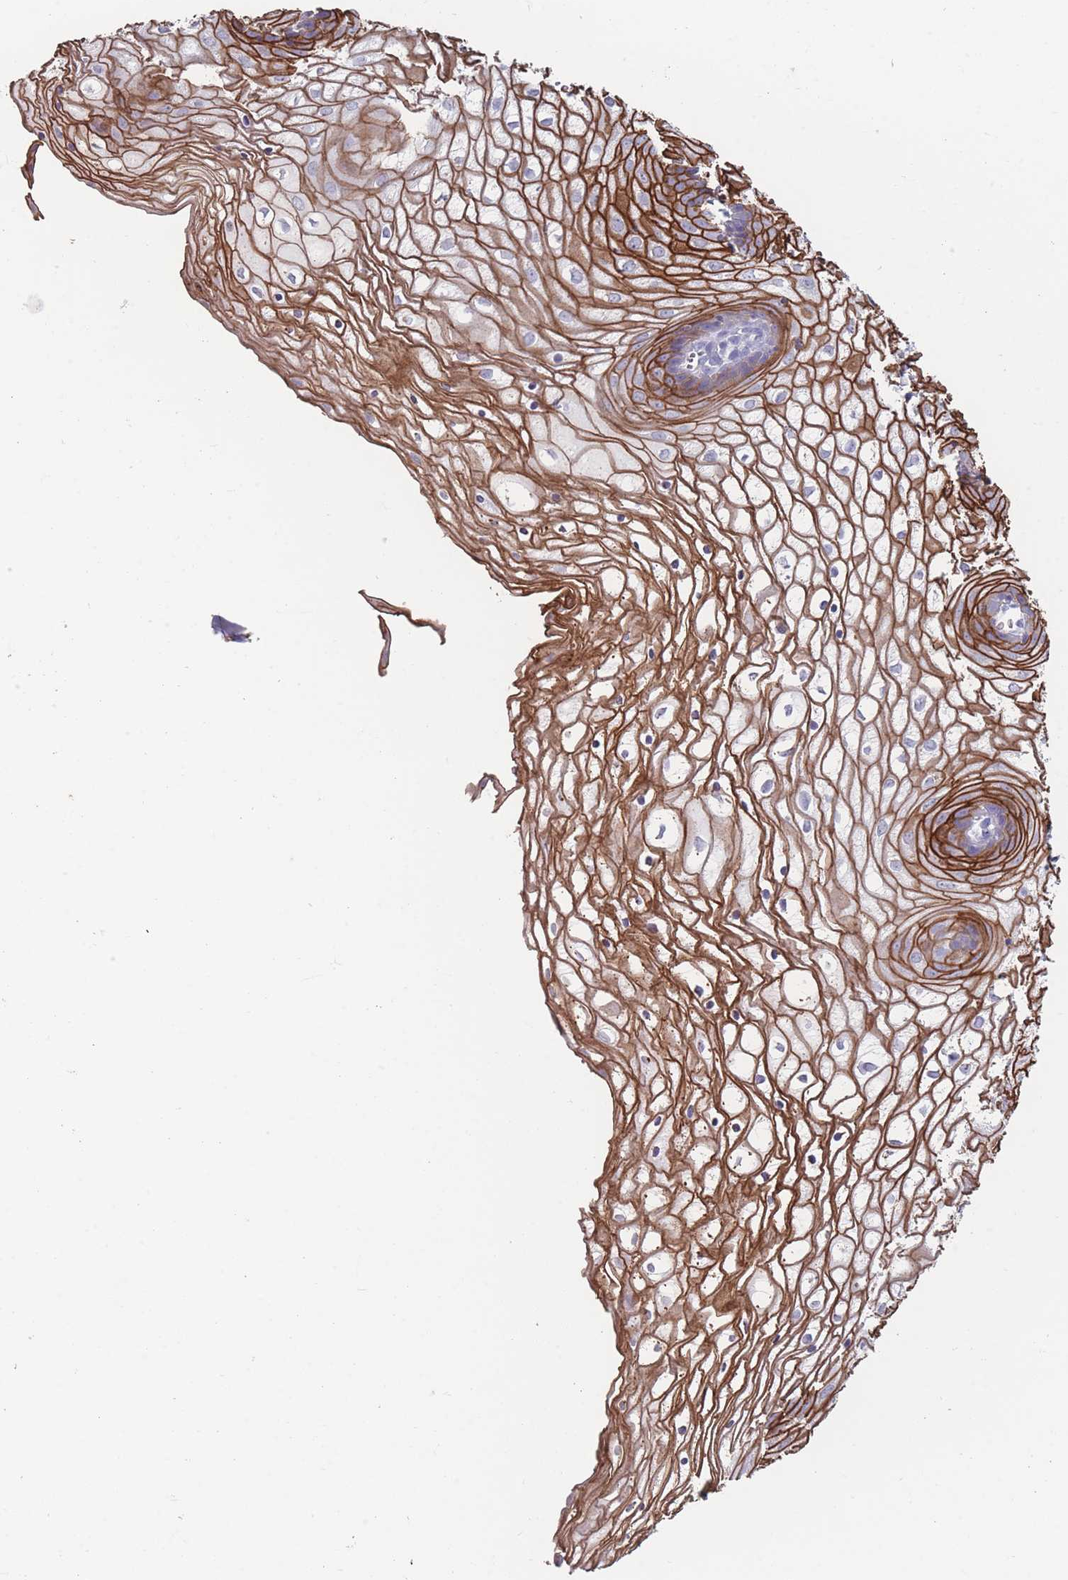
{"staining": {"intensity": "strong", "quantity": ">75%", "location": "cytoplasmic/membranous"}, "tissue": "vagina", "cell_type": "Squamous epithelial cells", "image_type": "normal", "snomed": [{"axis": "morphology", "description": "Normal tissue, NOS"}, {"axis": "topography", "description": "Vagina"}], "caption": "The micrograph demonstrates immunohistochemical staining of benign vagina. There is strong cytoplasmic/membranous staining is appreciated in approximately >75% of squamous epithelial cells. (Brightfield microscopy of DAB IHC at high magnification).", "gene": "RHBG", "patient": {"sex": "female", "age": 34}}